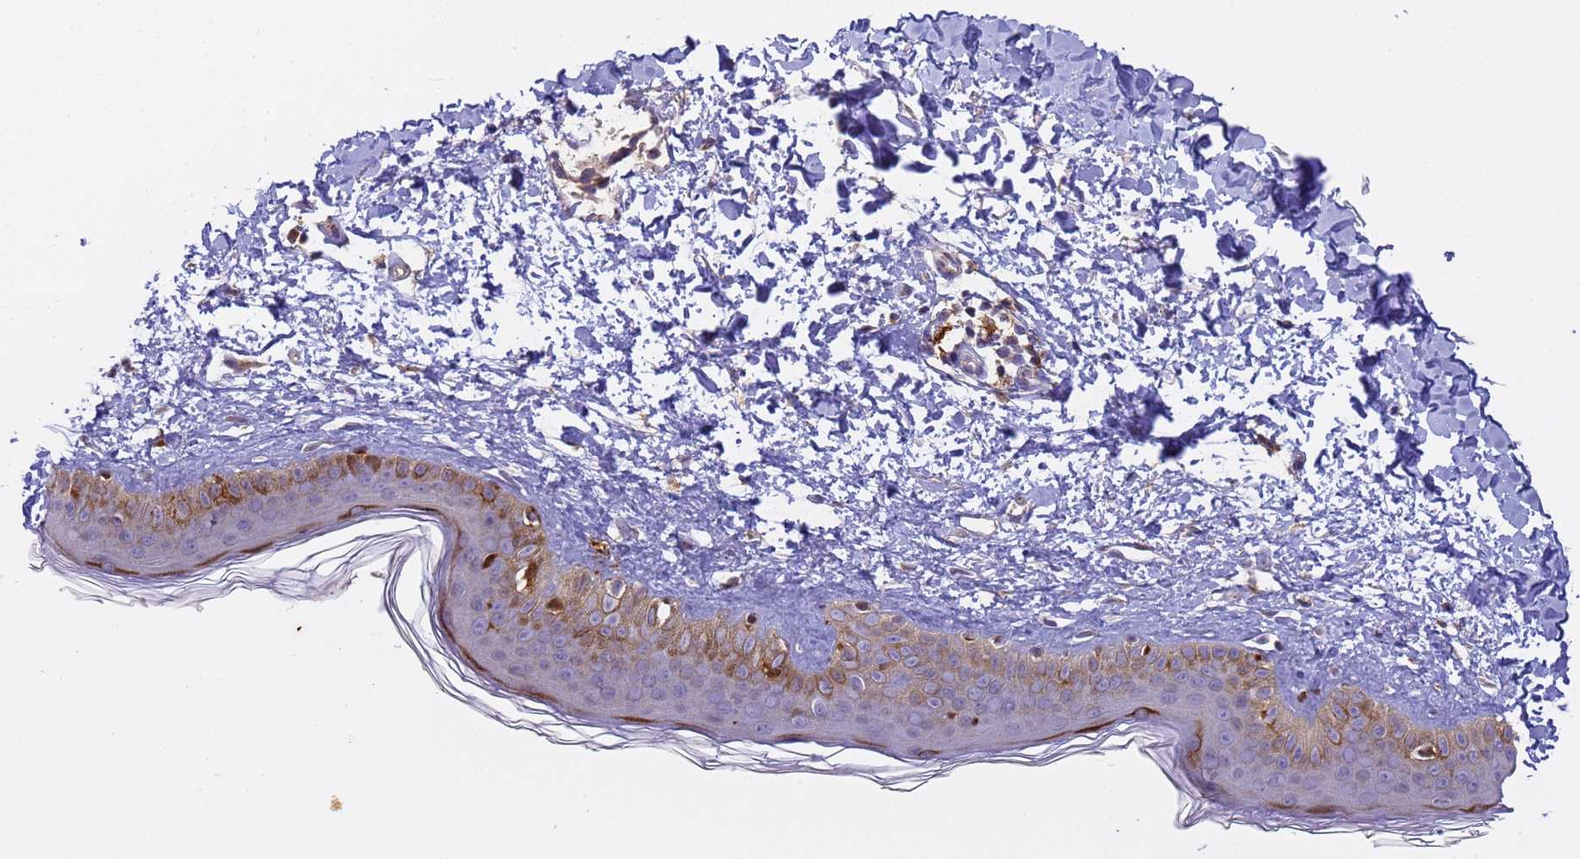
{"staining": {"intensity": "moderate", "quantity": ">75%", "location": "cytoplasmic/membranous"}, "tissue": "skin", "cell_type": "Fibroblasts", "image_type": "normal", "snomed": [{"axis": "morphology", "description": "Normal tissue, NOS"}, {"axis": "topography", "description": "Skin"}], "caption": "Protein analysis of benign skin reveals moderate cytoplasmic/membranous expression in about >75% of fibroblasts.", "gene": "M6PR", "patient": {"sex": "female", "age": 58}}